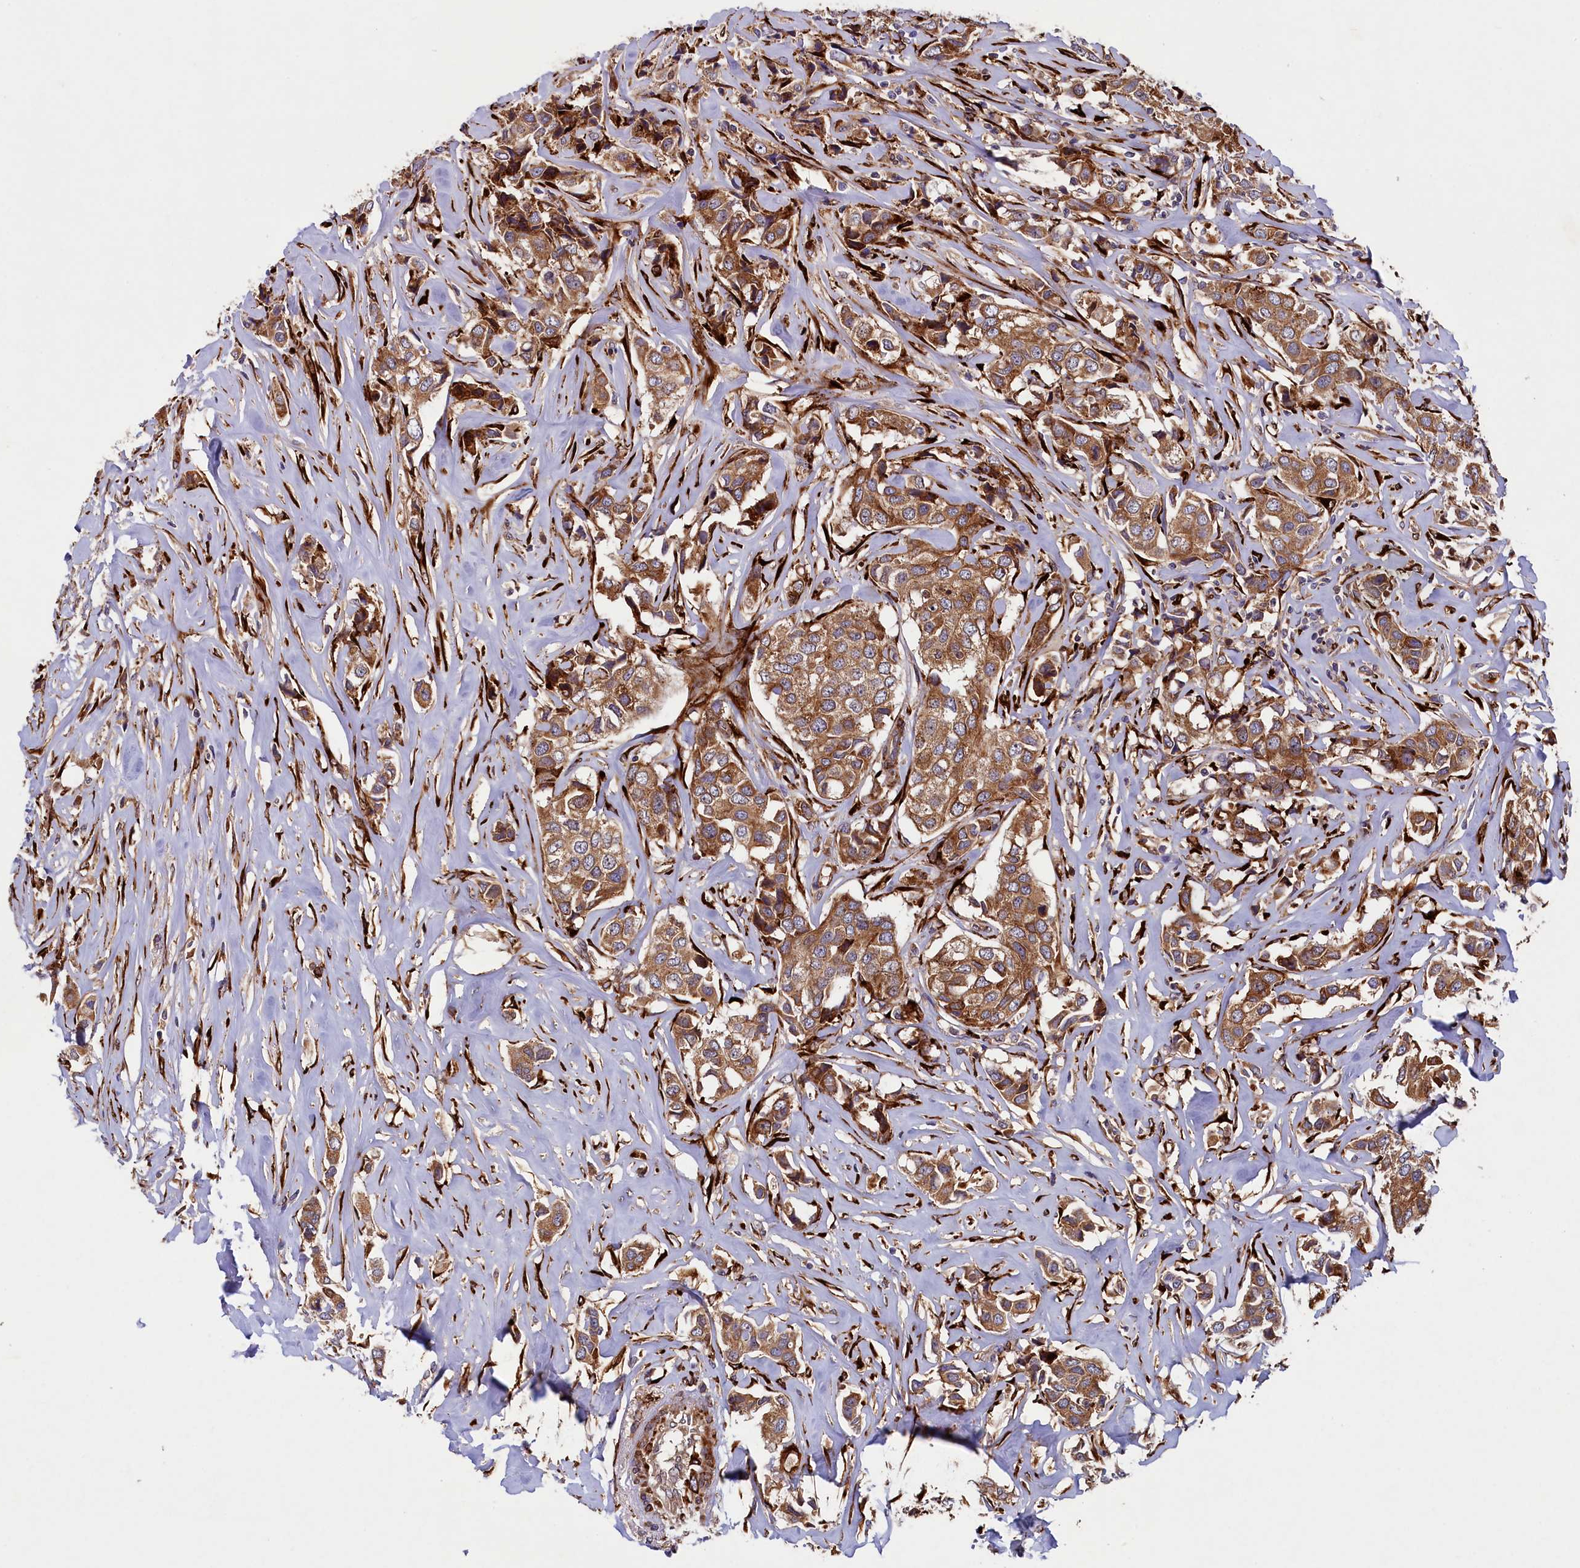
{"staining": {"intensity": "moderate", "quantity": ">75%", "location": "cytoplasmic/membranous"}, "tissue": "breast cancer", "cell_type": "Tumor cells", "image_type": "cancer", "snomed": [{"axis": "morphology", "description": "Duct carcinoma"}, {"axis": "topography", "description": "Breast"}], "caption": "Breast cancer (invasive ductal carcinoma) was stained to show a protein in brown. There is medium levels of moderate cytoplasmic/membranous expression in approximately >75% of tumor cells.", "gene": "ARRDC4", "patient": {"sex": "female", "age": 80}}